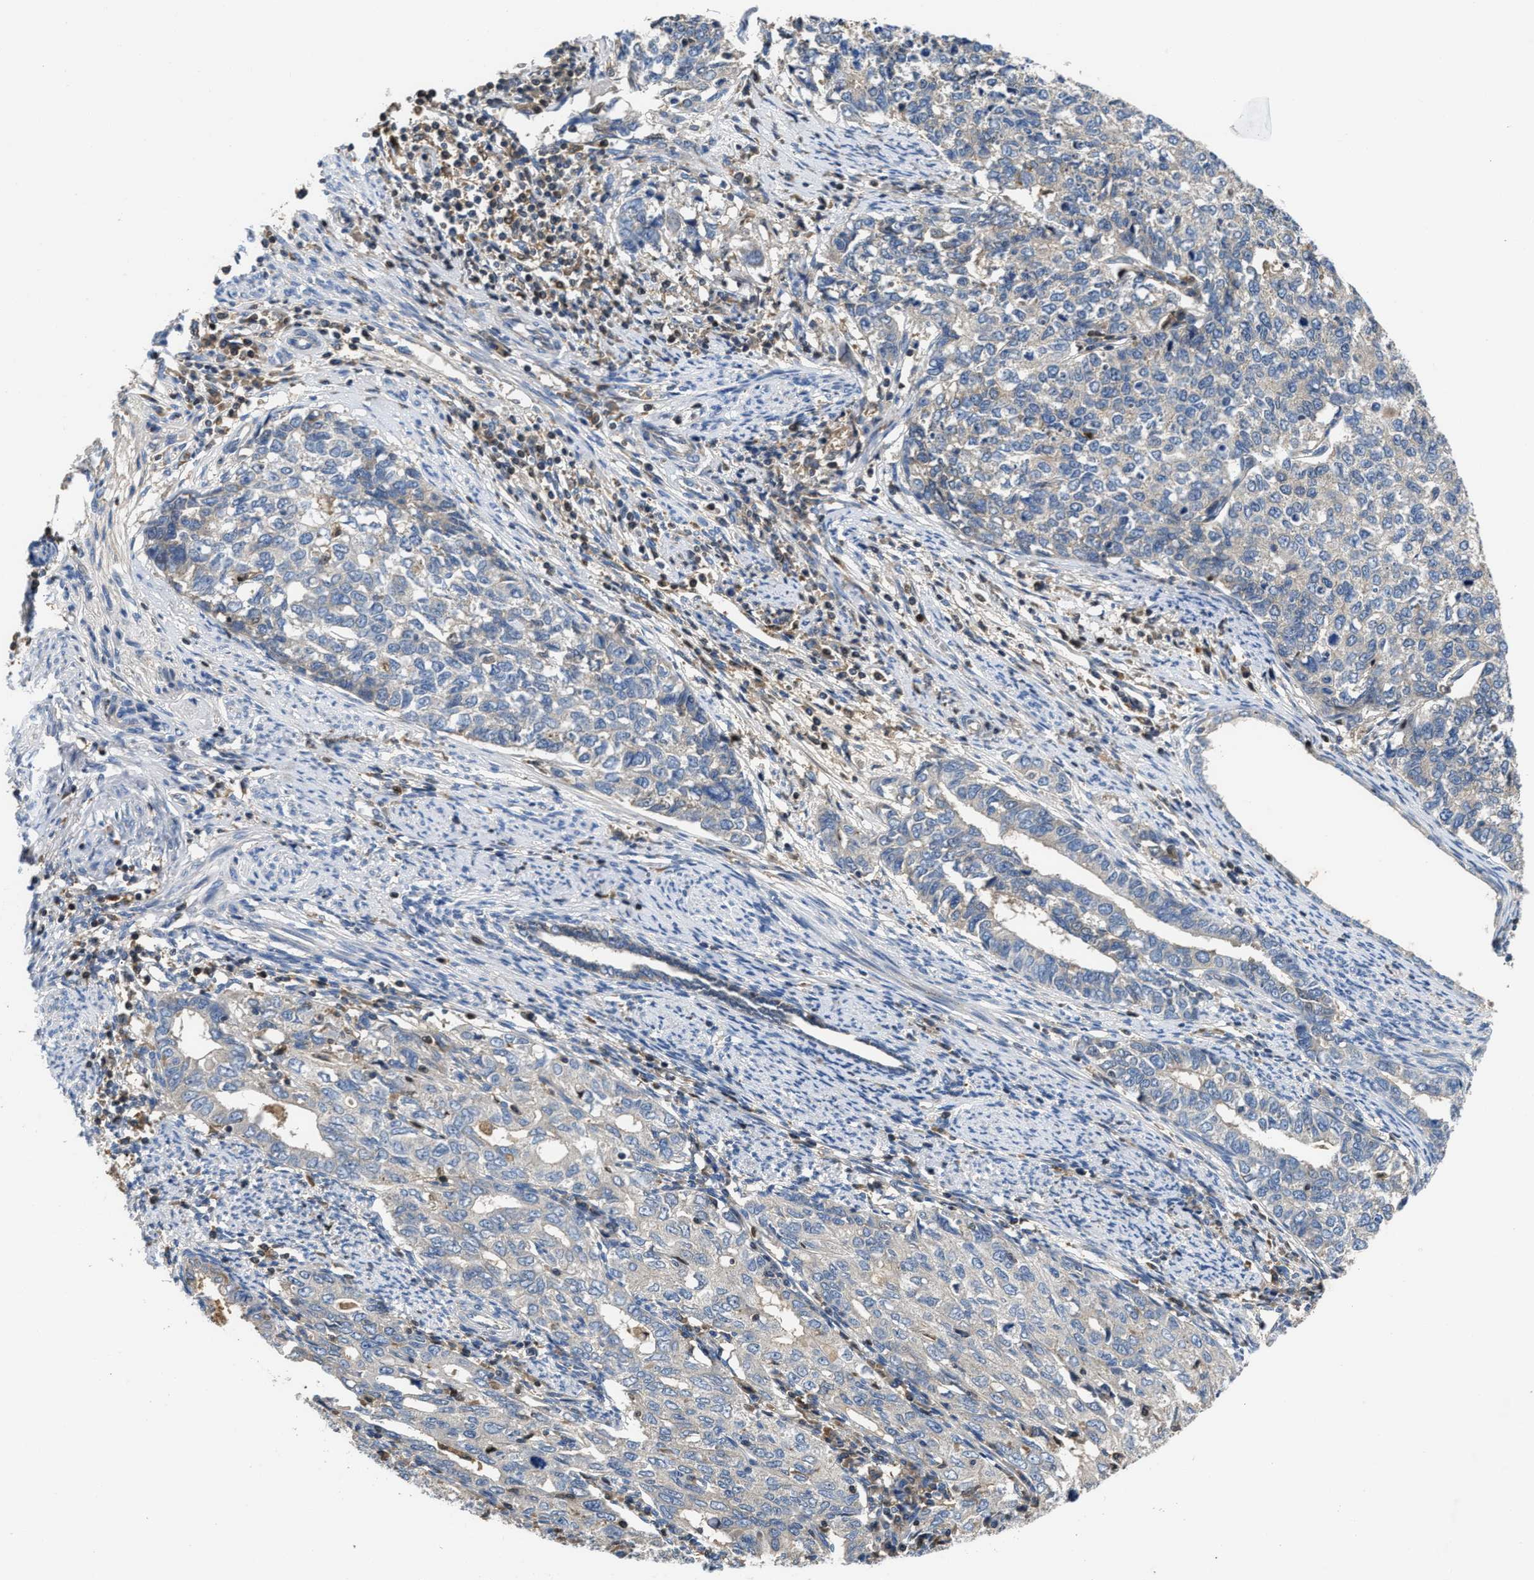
{"staining": {"intensity": "negative", "quantity": "none", "location": "none"}, "tissue": "cervical cancer", "cell_type": "Tumor cells", "image_type": "cancer", "snomed": [{"axis": "morphology", "description": "Squamous cell carcinoma, NOS"}, {"axis": "topography", "description": "Cervix"}], "caption": "Immunohistochemistry (IHC) of cervical cancer (squamous cell carcinoma) shows no staining in tumor cells.", "gene": "OSTF1", "patient": {"sex": "female", "age": 63}}